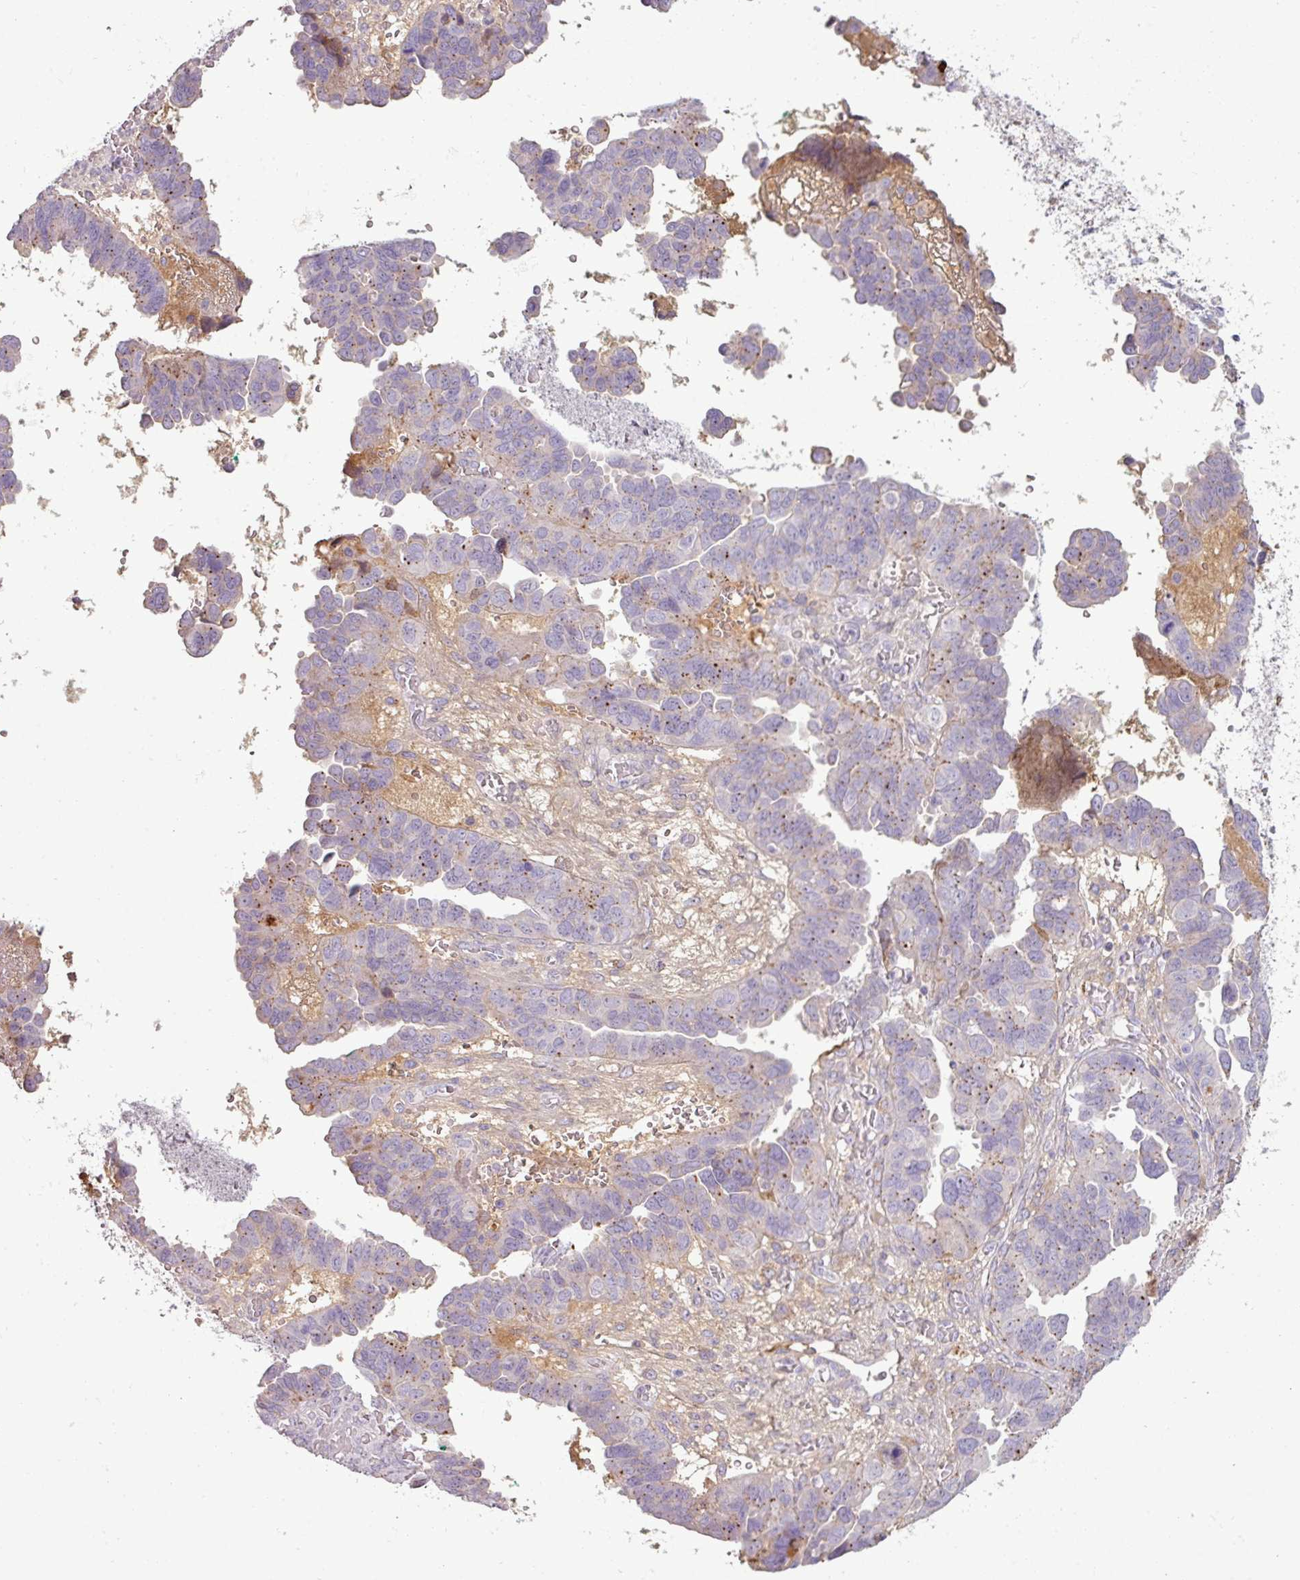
{"staining": {"intensity": "moderate", "quantity": "25%-75%", "location": "cytoplasmic/membranous"}, "tissue": "ovarian cancer", "cell_type": "Tumor cells", "image_type": "cancer", "snomed": [{"axis": "morphology", "description": "Cystadenocarcinoma, serous, NOS"}, {"axis": "topography", "description": "Ovary"}], "caption": "Moderate cytoplasmic/membranous protein staining is identified in about 25%-75% of tumor cells in ovarian serous cystadenocarcinoma.", "gene": "C4B", "patient": {"sex": "female", "age": 64}}